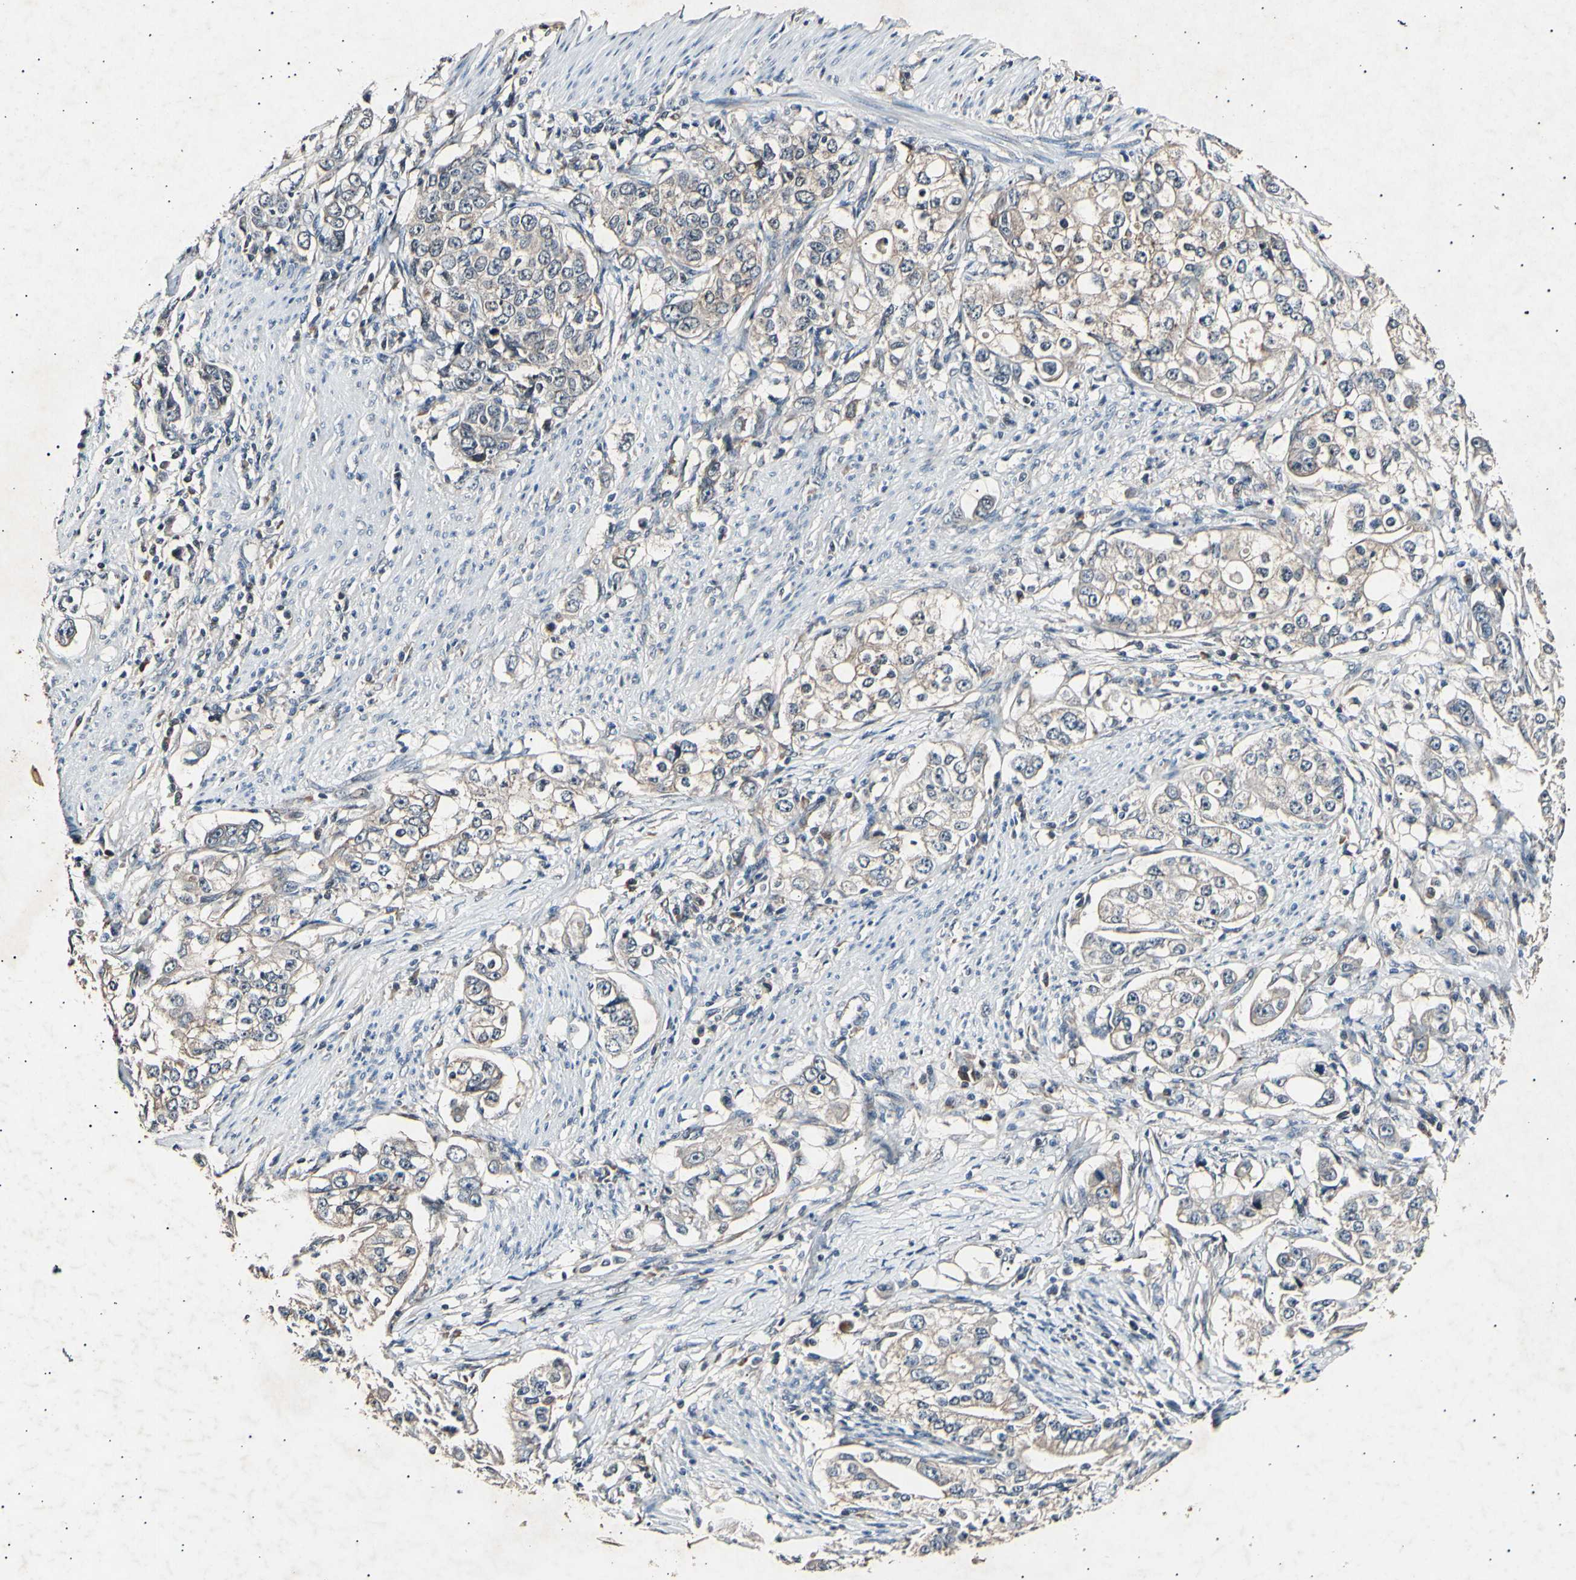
{"staining": {"intensity": "weak", "quantity": "25%-75%", "location": "cytoplasmic/membranous"}, "tissue": "stomach cancer", "cell_type": "Tumor cells", "image_type": "cancer", "snomed": [{"axis": "morphology", "description": "Adenocarcinoma, NOS"}, {"axis": "topography", "description": "Stomach, lower"}], "caption": "This histopathology image shows IHC staining of human stomach adenocarcinoma, with low weak cytoplasmic/membranous staining in about 25%-75% of tumor cells.", "gene": "ADCY3", "patient": {"sex": "female", "age": 72}}